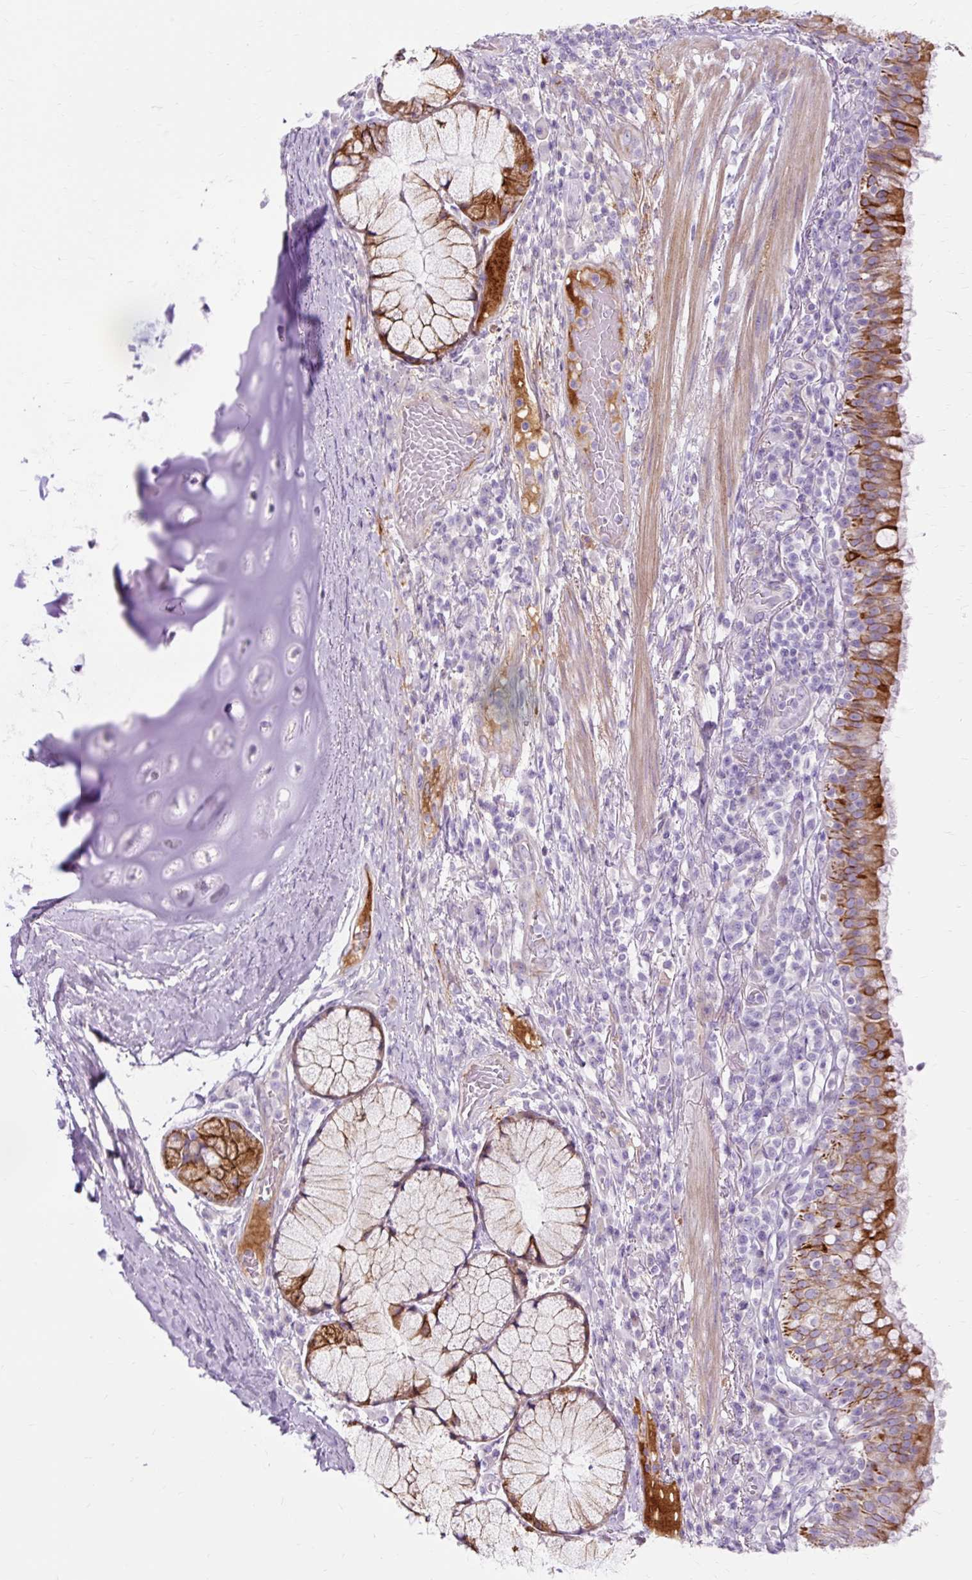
{"staining": {"intensity": "strong", "quantity": ">75%", "location": "cytoplasmic/membranous"}, "tissue": "bronchus", "cell_type": "Respiratory epithelial cells", "image_type": "normal", "snomed": [{"axis": "morphology", "description": "Normal tissue, NOS"}, {"axis": "topography", "description": "Cartilage tissue"}, {"axis": "topography", "description": "Bronchus"}], "caption": "Respiratory epithelial cells reveal strong cytoplasmic/membranous staining in about >75% of cells in benign bronchus.", "gene": "DCTN4", "patient": {"sex": "male", "age": 56}}